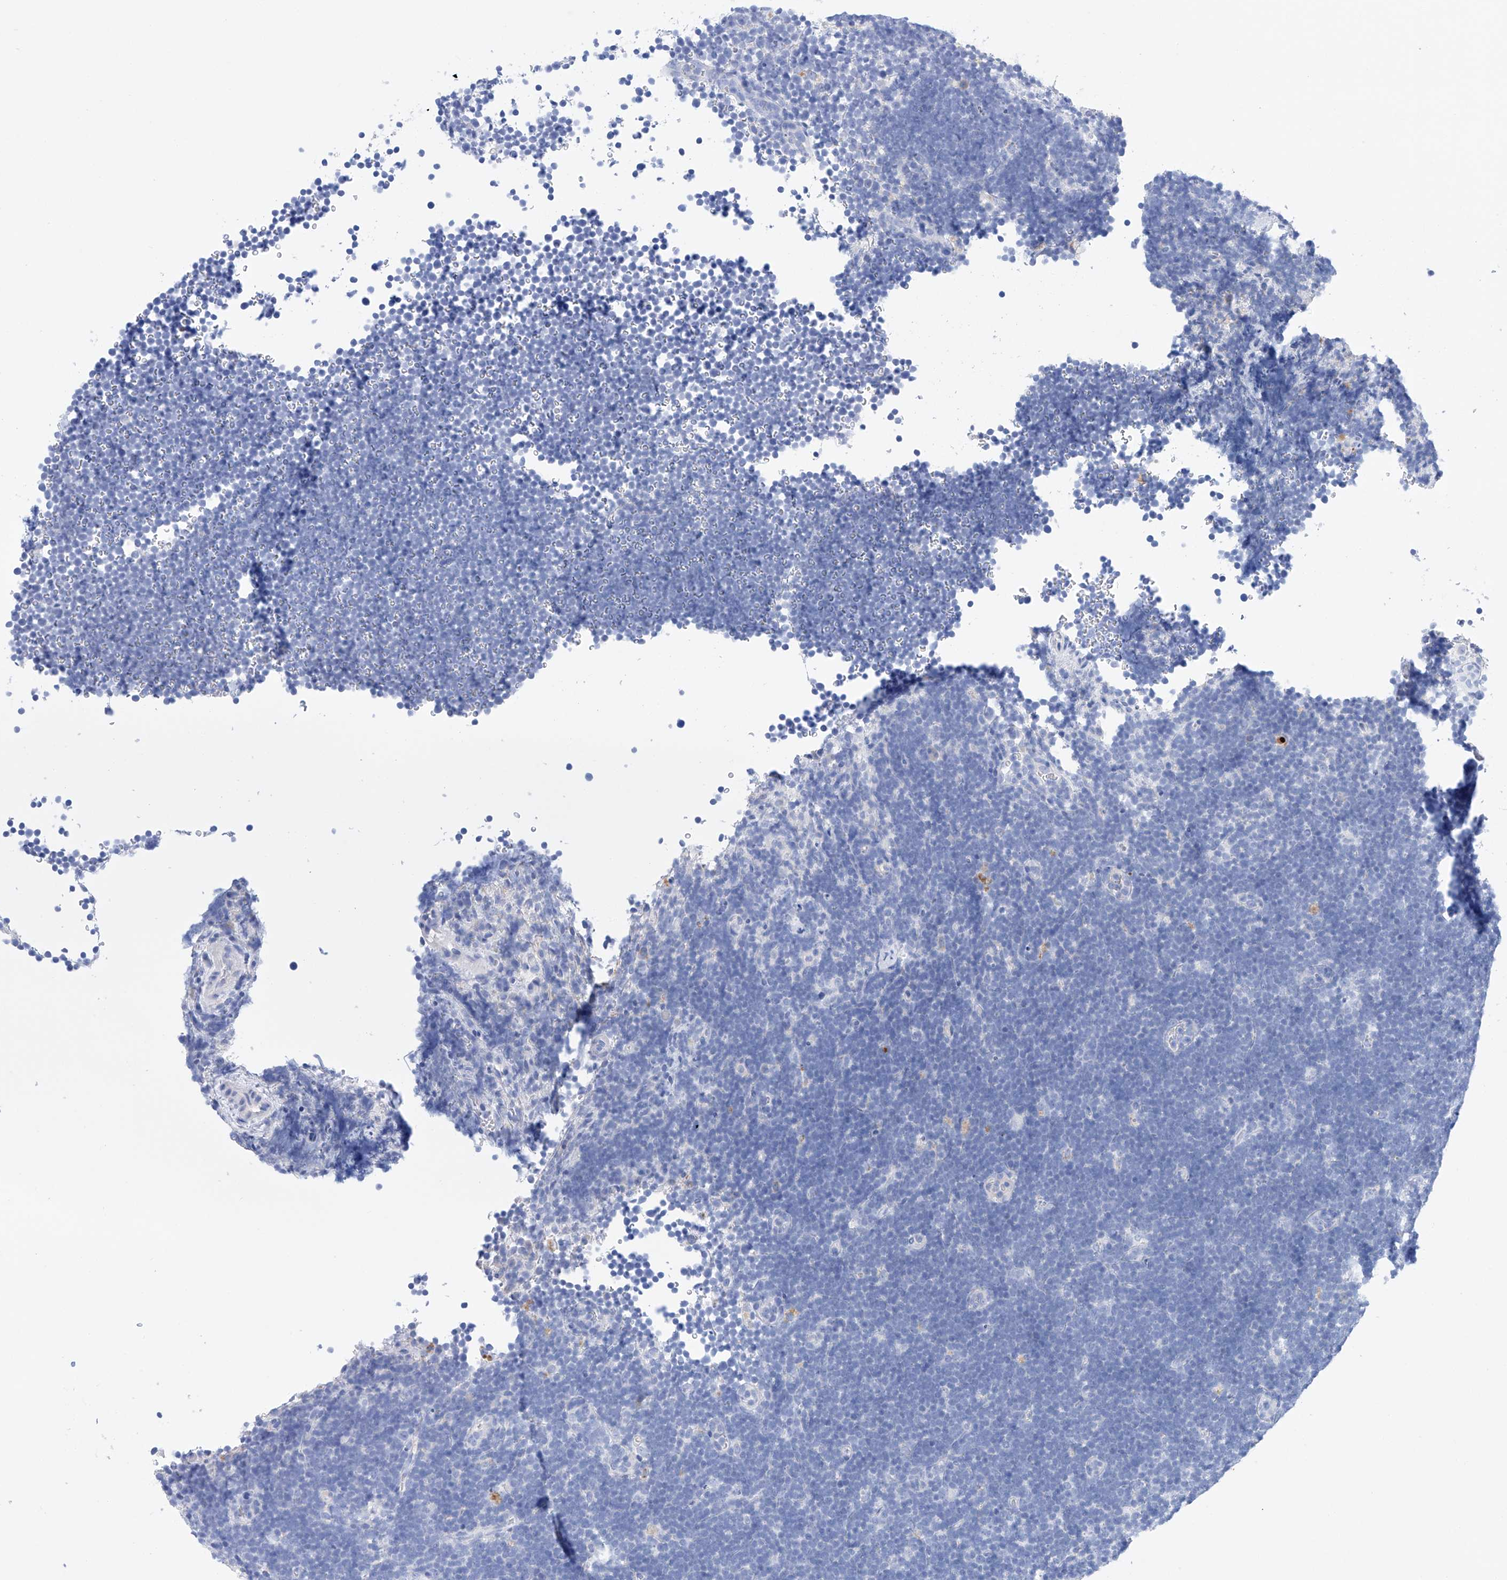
{"staining": {"intensity": "negative", "quantity": "none", "location": "none"}, "tissue": "lymphoma", "cell_type": "Tumor cells", "image_type": "cancer", "snomed": [{"axis": "morphology", "description": "Malignant lymphoma, non-Hodgkin's type, High grade"}, {"axis": "topography", "description": "Lymph node"}], "caption": "Immunohistochemical staining of lymphoma exhibits no significant positivity in tumor cells. Brightfield microscopy of immunohistochemistry (IHC) stained with DAB (3,3'-diaminobenzidine) (brown) and hematoxylin (blue), captured at high magnification.", "gene": "LURAP1", "patient": {"sex": "male", "age": 13}}